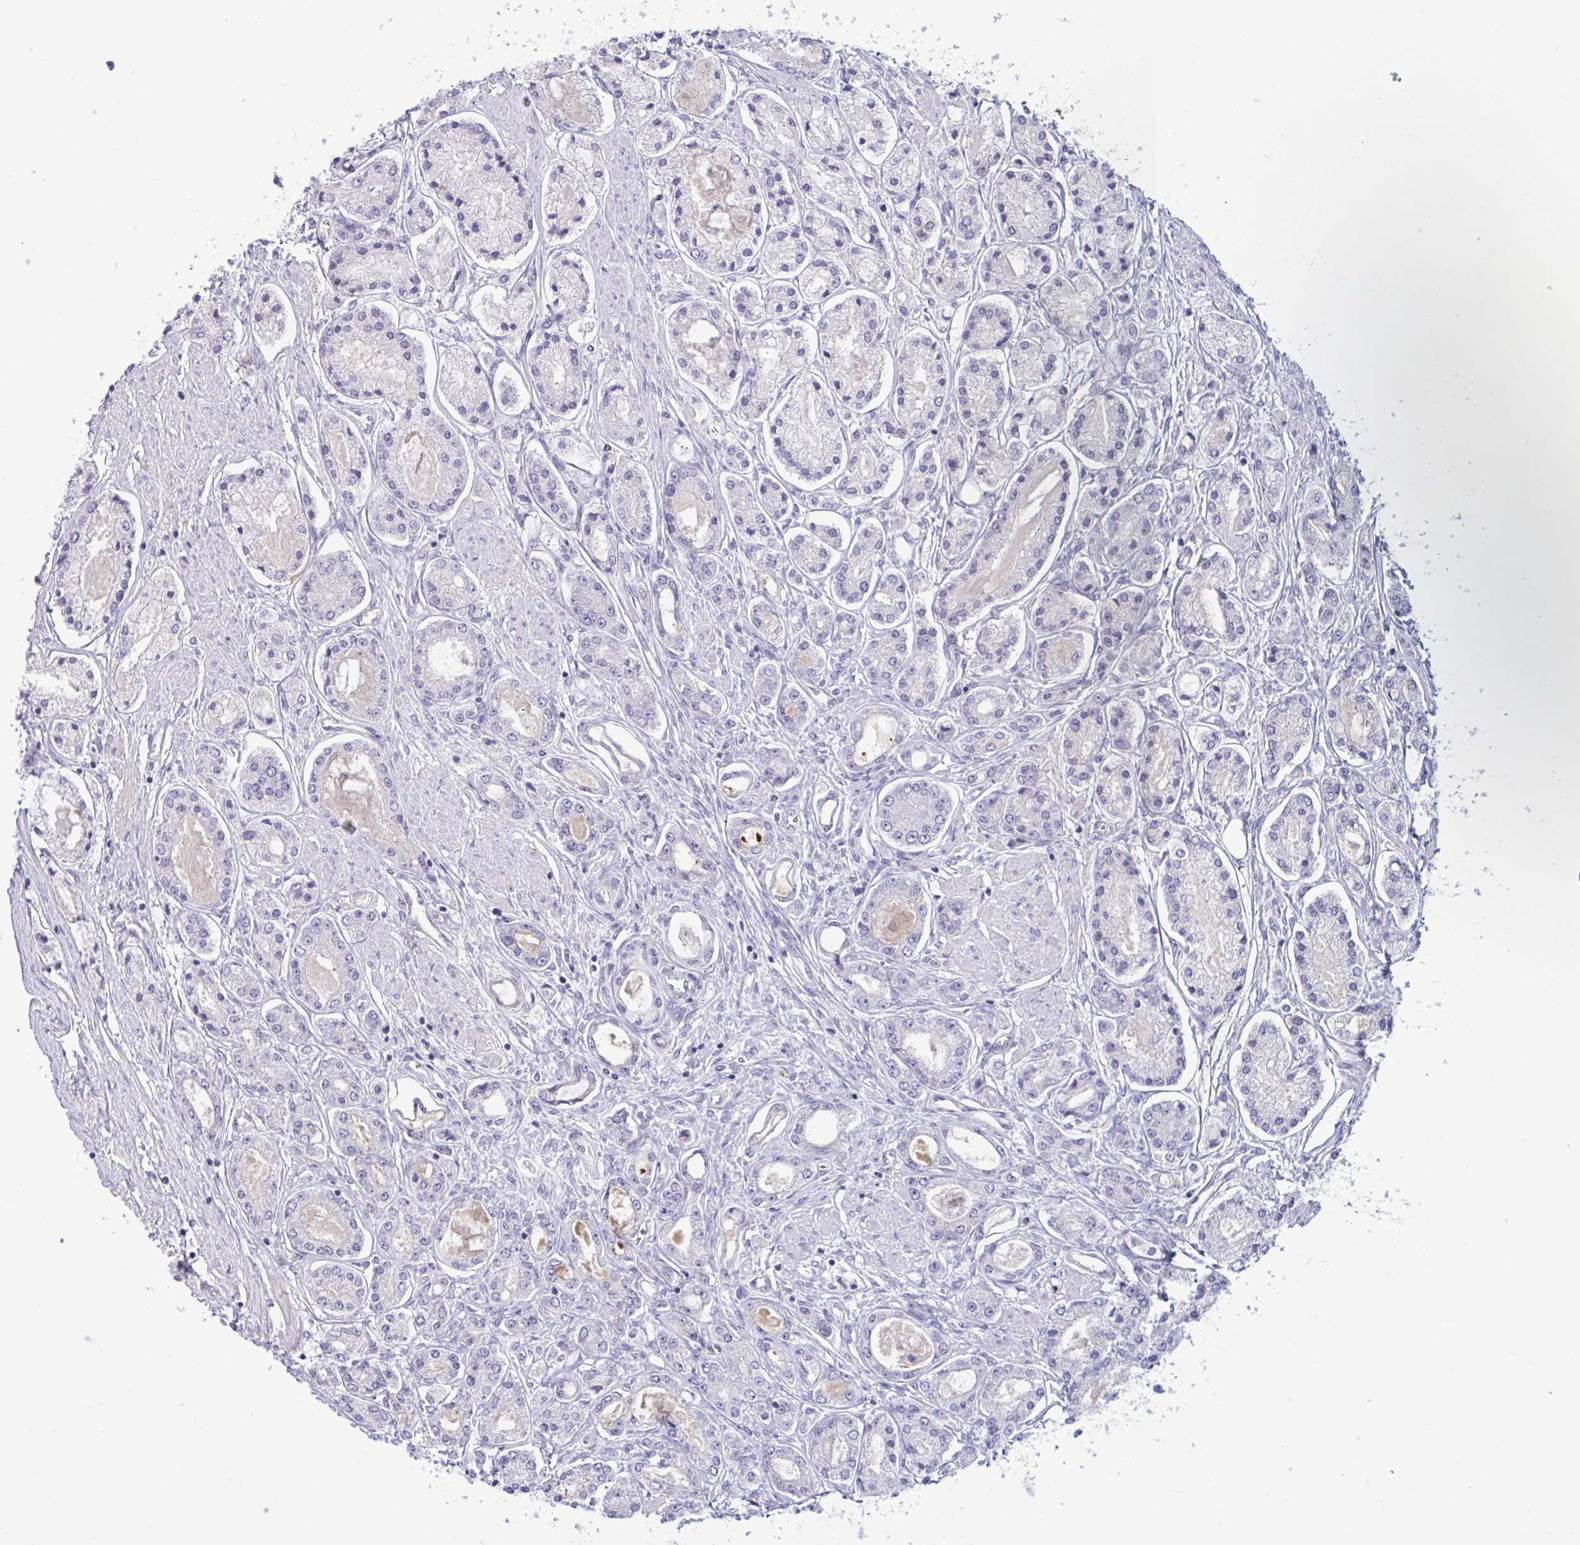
{"staining": {"intensity": "negative", "quantity": "none", "location": "none"}, "tissue": "prostate cancer", "cell_type": "Tumor cells", "image_type": "cancer", "snomed": [{"axis": "morphology", "description": "Adenocarcinoma, High grade"}, {"axis": "topography", "description": "Prostate"}], "caption": "There is no significant positivity in tumor cells of adenocarcinoma (high-grade) (prostate).", "gene": "CNGB3", "patient": {"sex": "male", "age": 66}}